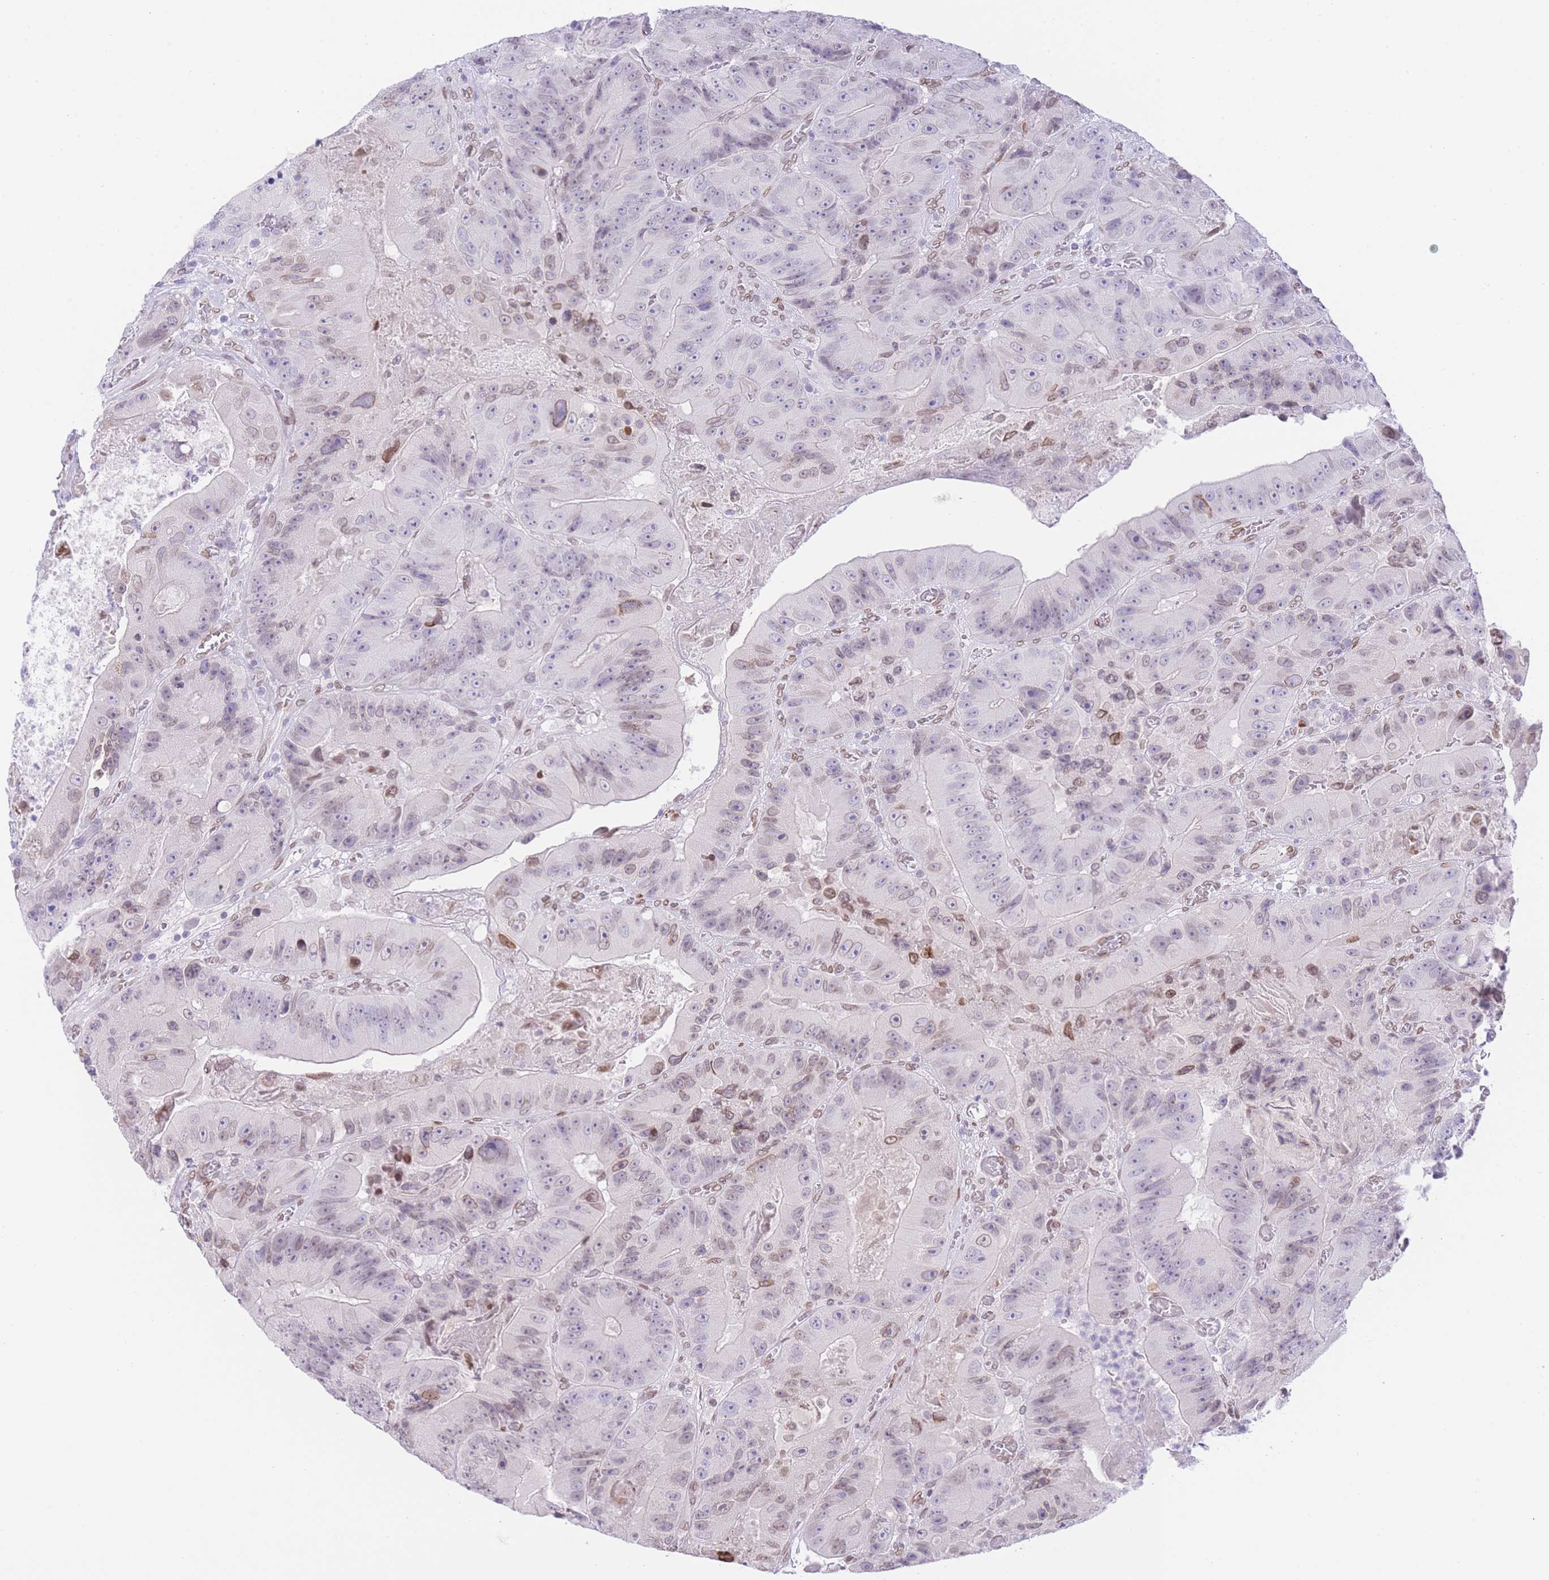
{"staining": {"intensity": "moderate", "quantity": "<25%", "location": "nuclear"}, "tissue": "colorectal cancer", "cell_type": "Tumor cells", "image_type": "cancer", "snomed": [{"axis": "morphology", "description": "Adenocarcinoma, NOS"}, {"axis": "topography", "description": "Colon"}], "caption": "Adenocarcinoma (colorectal) tissue demonstrates moderate nuclear staining in approximately <25% of tumor cells, visualized by immunohistochemistry. (IHC, brightfield microscopy, high magnification).", "gene": "OR10AD1", "patient": {"sex": "female", "age": 86}}